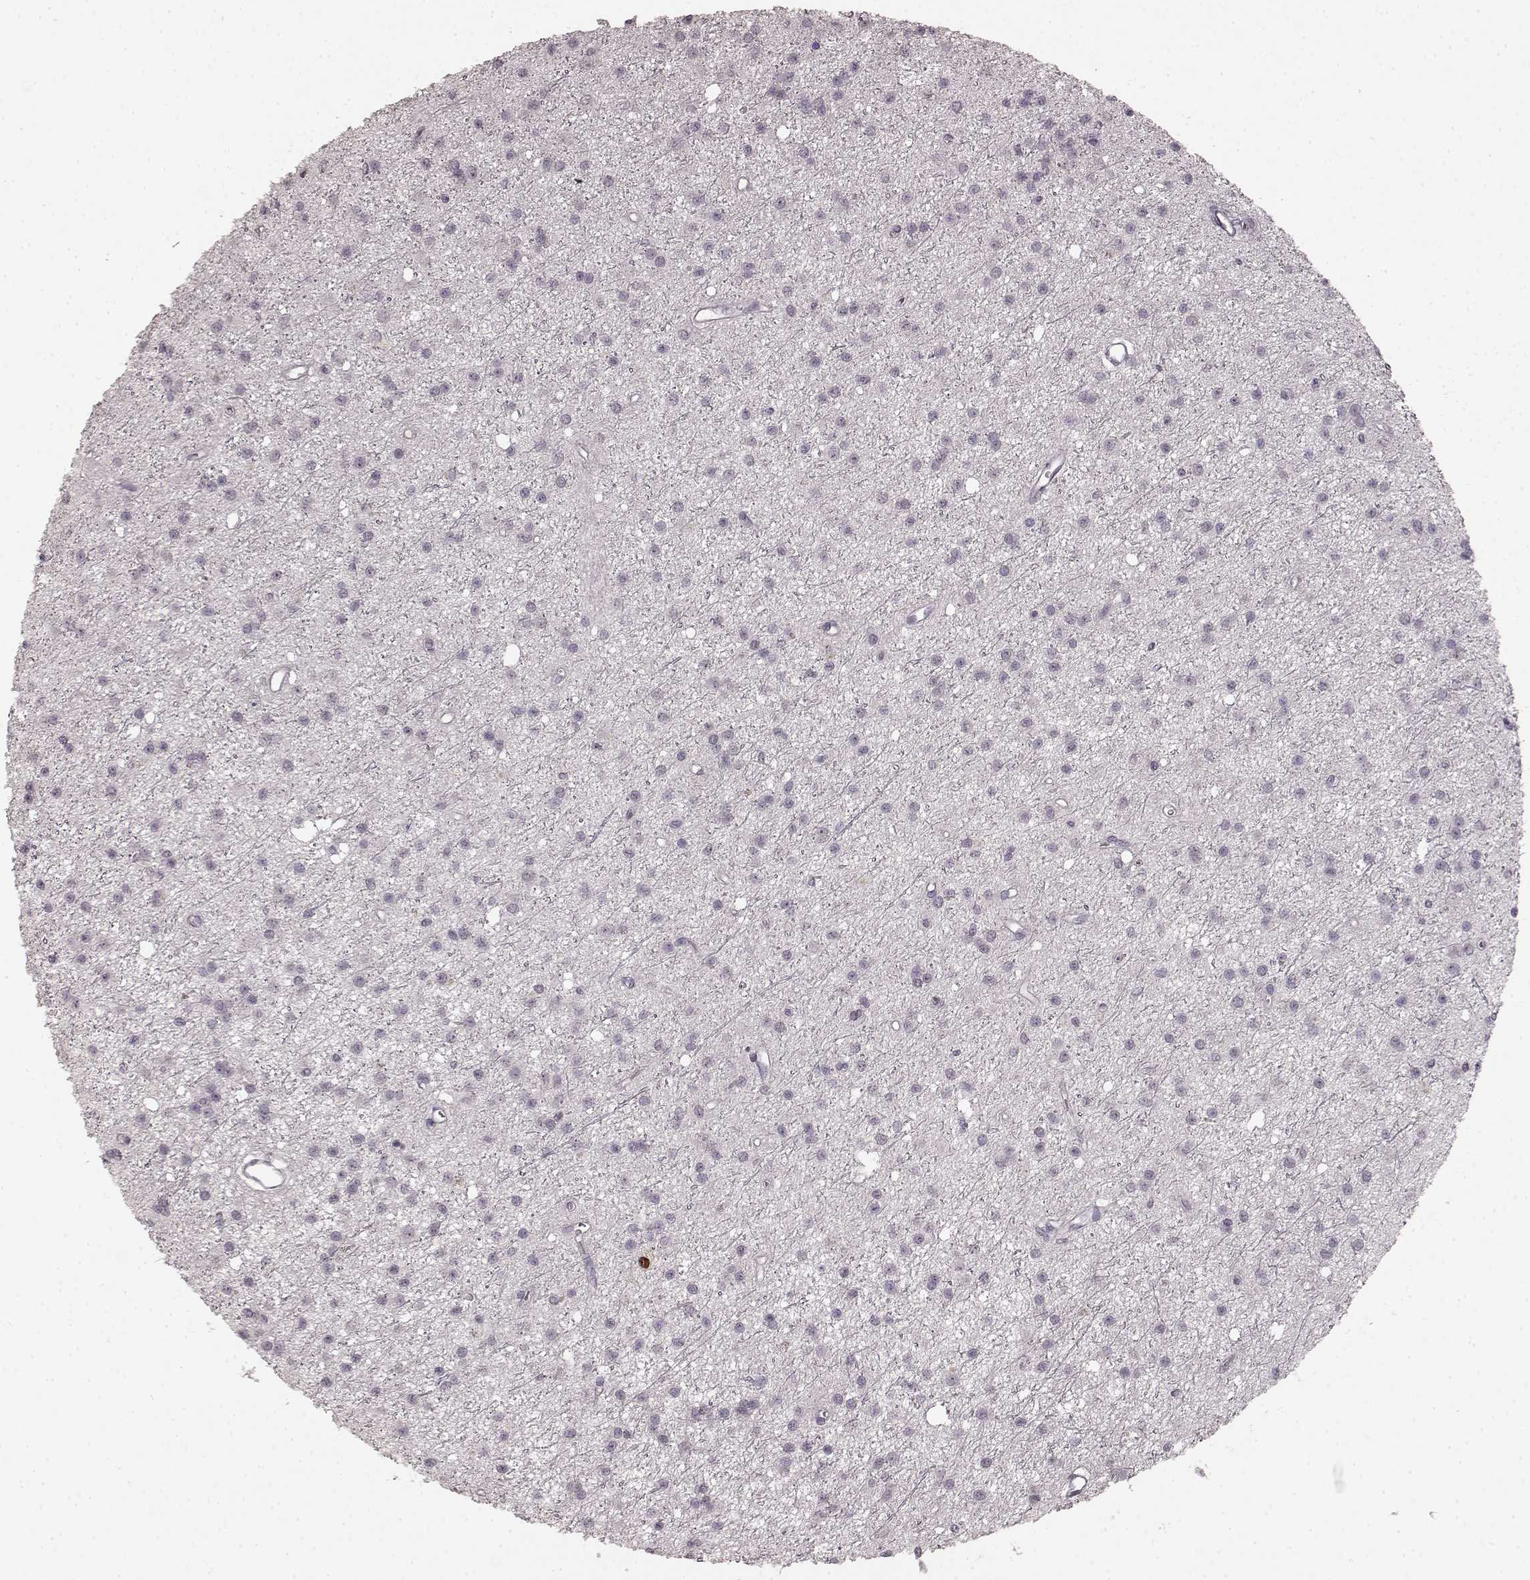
{"staining": {"intensity": "strong", "quantity": "<25%", "location": "nuclear"}, "tissue": "glioma", "cell_type": "Tumor cells", "image_type": "cancer", "snomed": [{"axis": "morphology", "description": "Glioma, malignant, Low grade"}, {"axis": "topography", "description": "Brain"}], "caption": "Tumor cells demonstrate medium levels of strong nuclear expression in about <25% of cells in human glioma.", "gene": "CCNA2", "patient": {"sex": "male", "age": 27}}